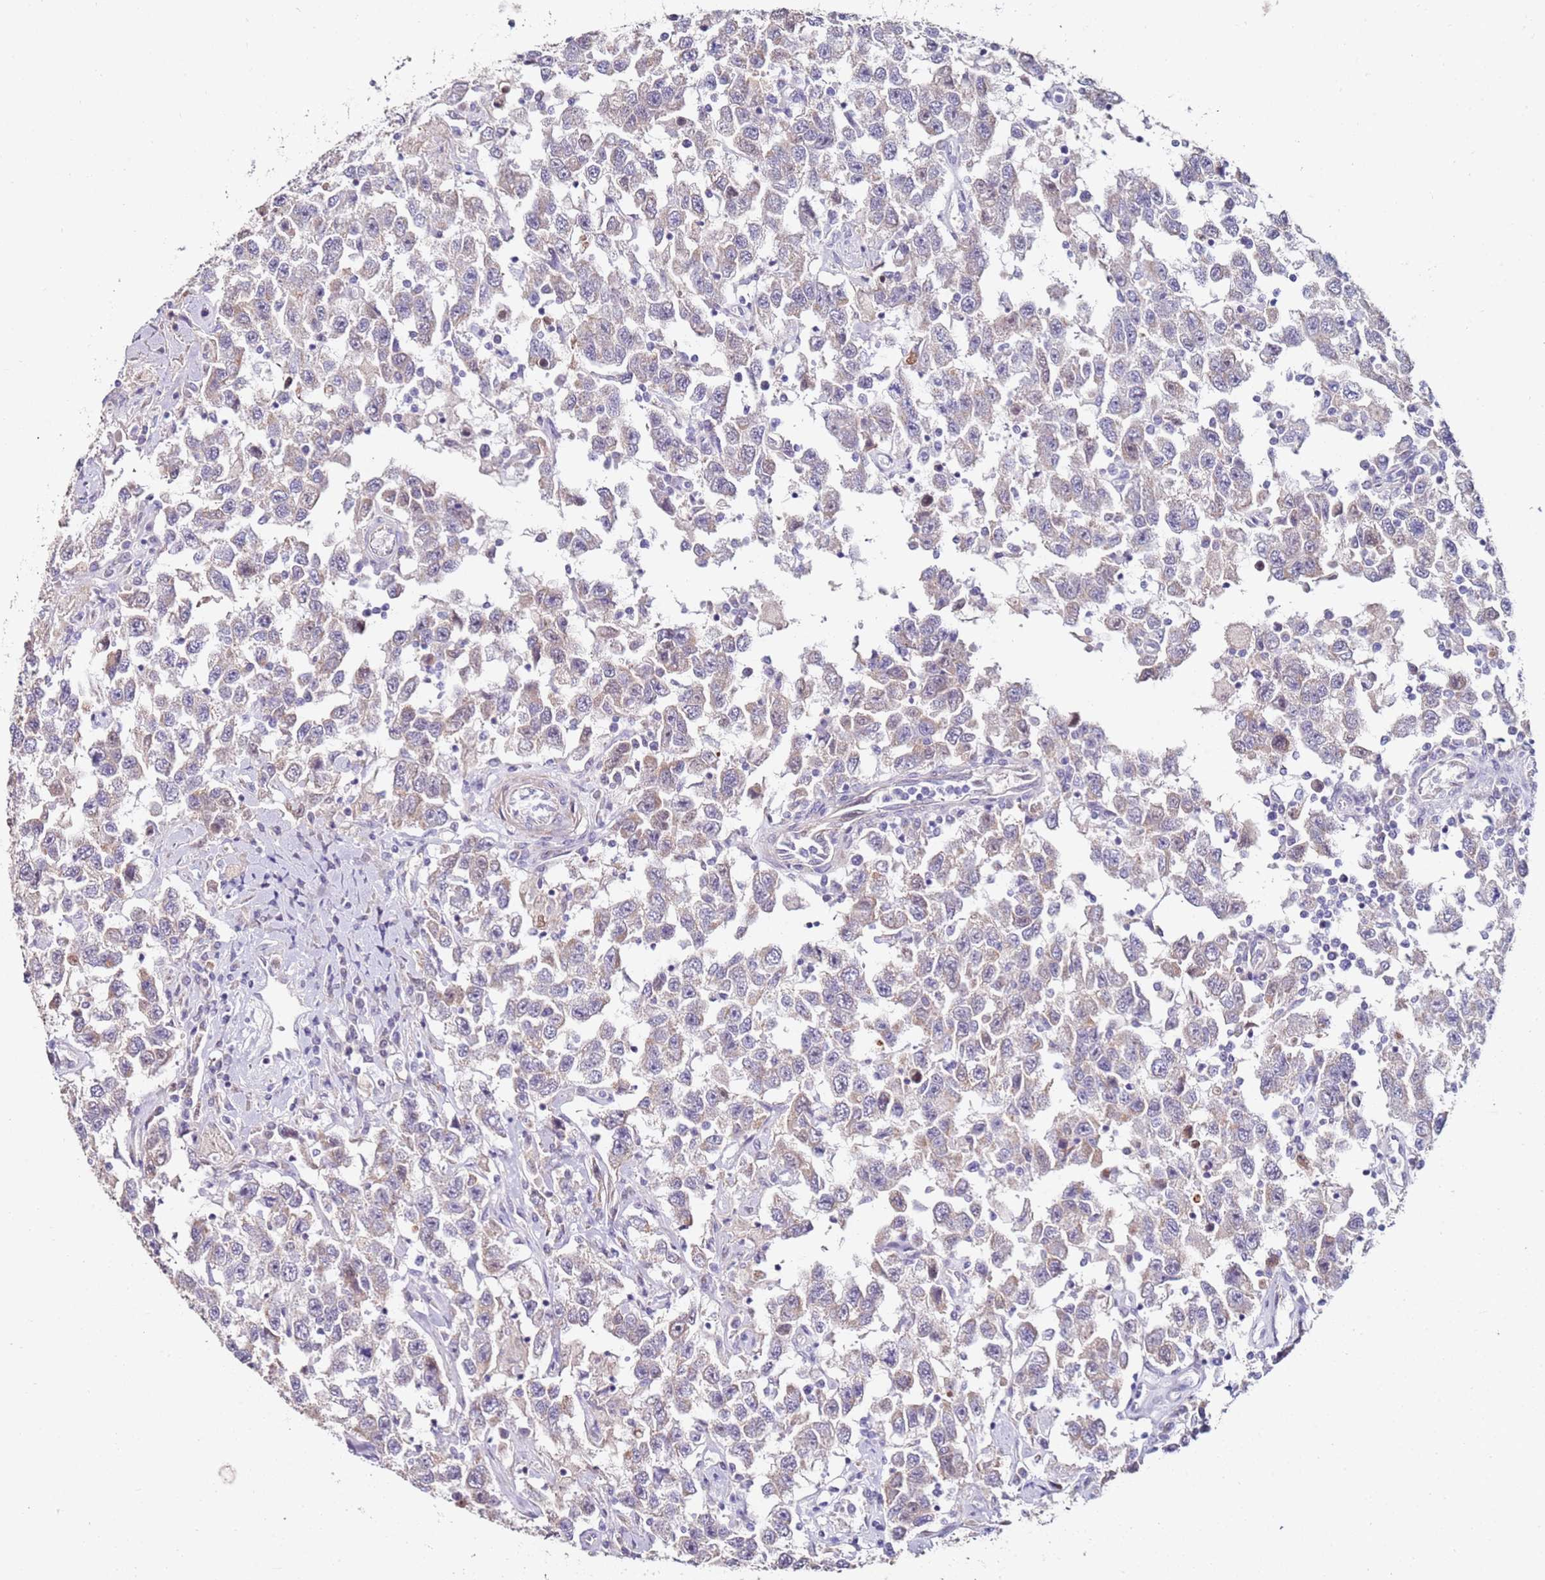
{"staining": {"intensity": "weak", "quantity": "<25%", "location": "cytoplasmic/membranous"}, "tissue": "testis cancer", "cell_type": "Tumor cells", "image_type": "cancer", "snomed": [{"axis": "morphology", "description": "Seminoma, NOS"}, {"axis": "topography", "description": "Testis"}], "caption": "The image displays no staining of tumor cells in testis cancer.", "gene": "RARS2", "patient": {"sex": "male", "age": 41}}